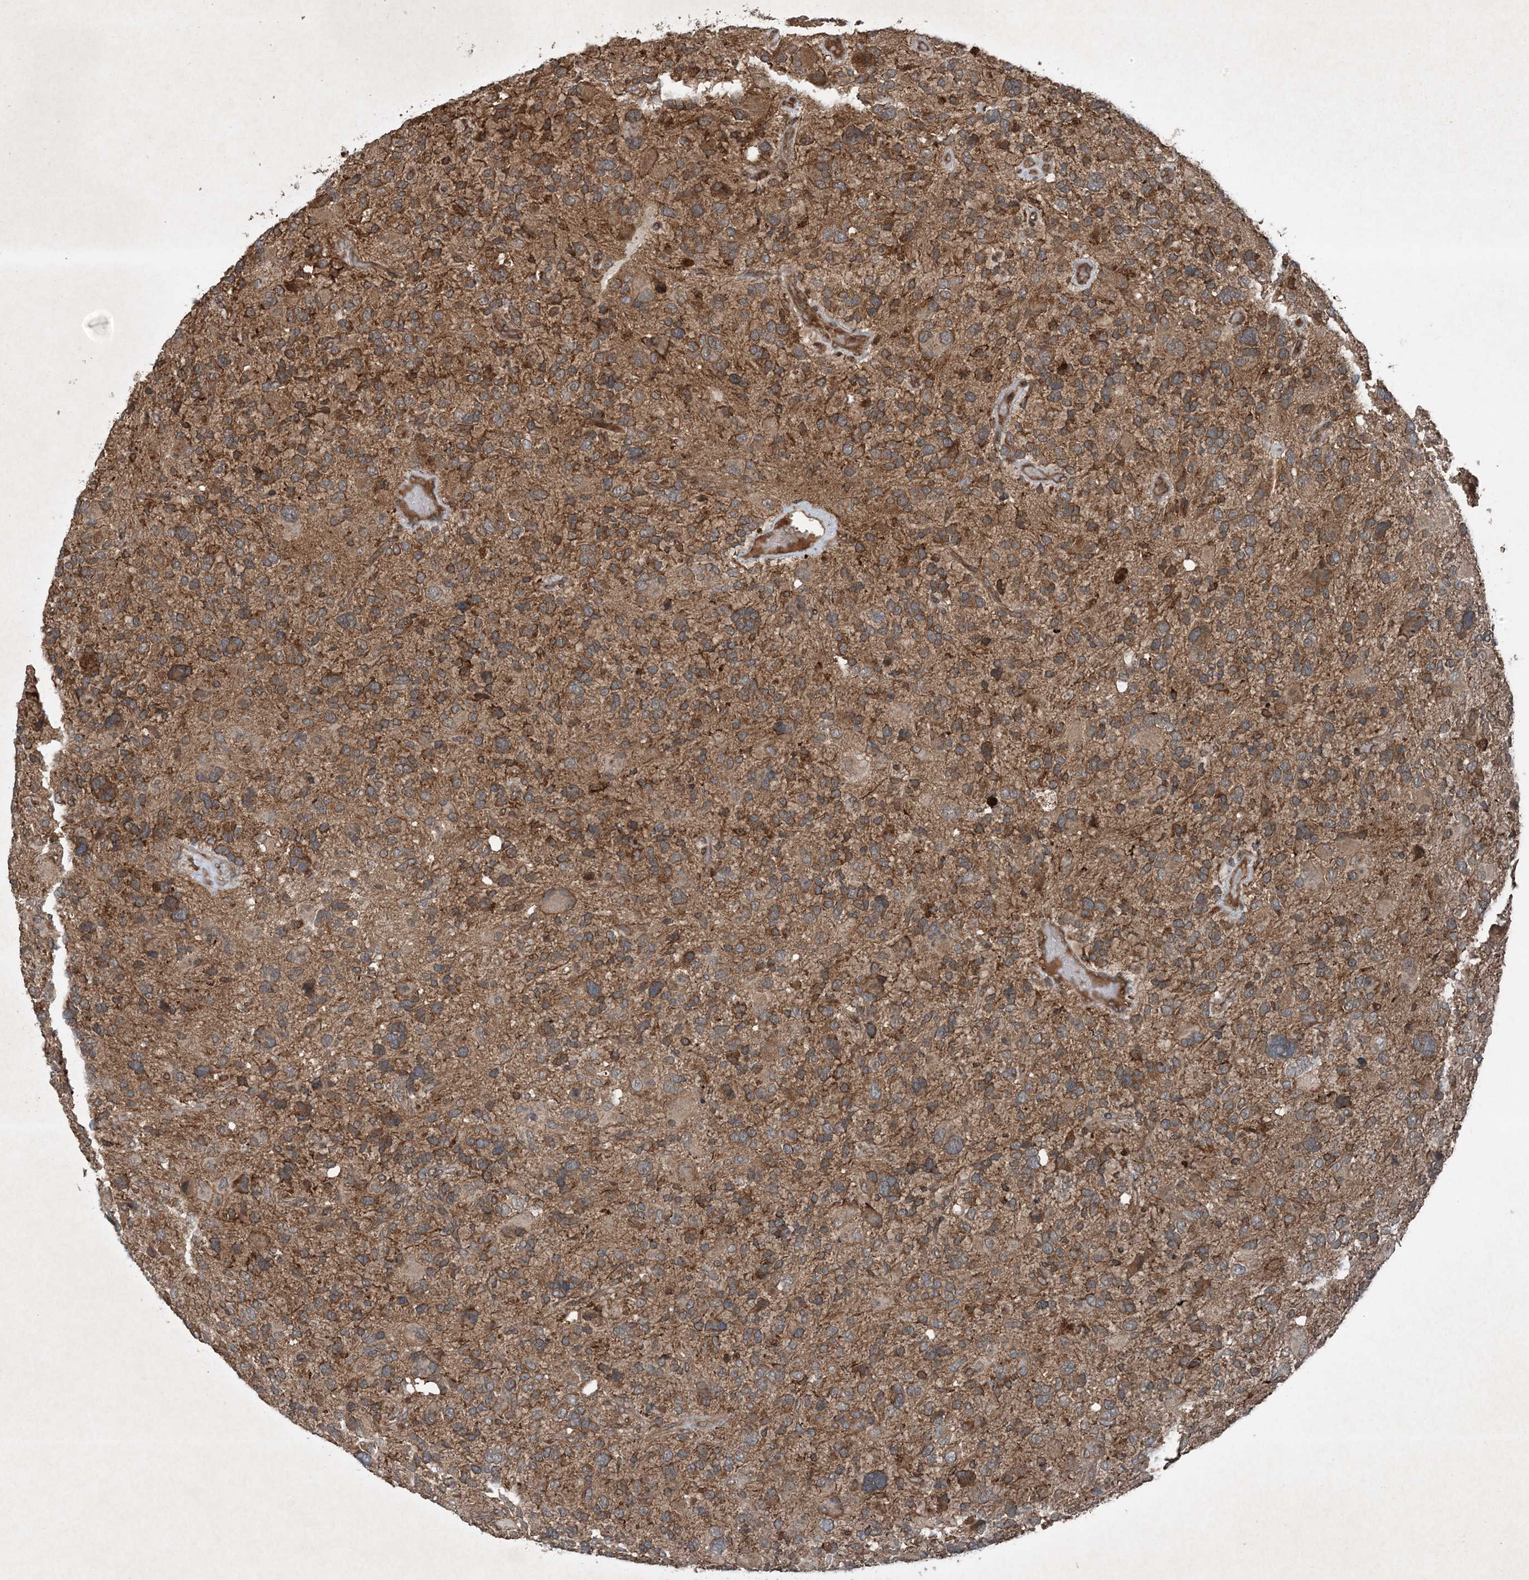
{"staining": {"intensity": "moderate", "quantity": ">75%", "location": "cytoplasmic/membranous"}, "tissue": "glioma", "cell_type": "Tumor cells", "image_type": "cancer", "snomed": [{"axis": "morphology", "description": "Glioma, malignant, High grade"}, {"axis": "topography", "description": "Brain"}], "caption": "Immunohistochemistry photomicrograph of neoplastic tissue: human malignant high-grade glioma stained using IHC reveals medium levels of moderate protein expression localized specifically in the cytoplasmic/membranous of tumor cells, appearing as a cytoplasmic/membranous brown color.", "gene": "GNG5", "patient": {"sex": "male", "age": 48}}